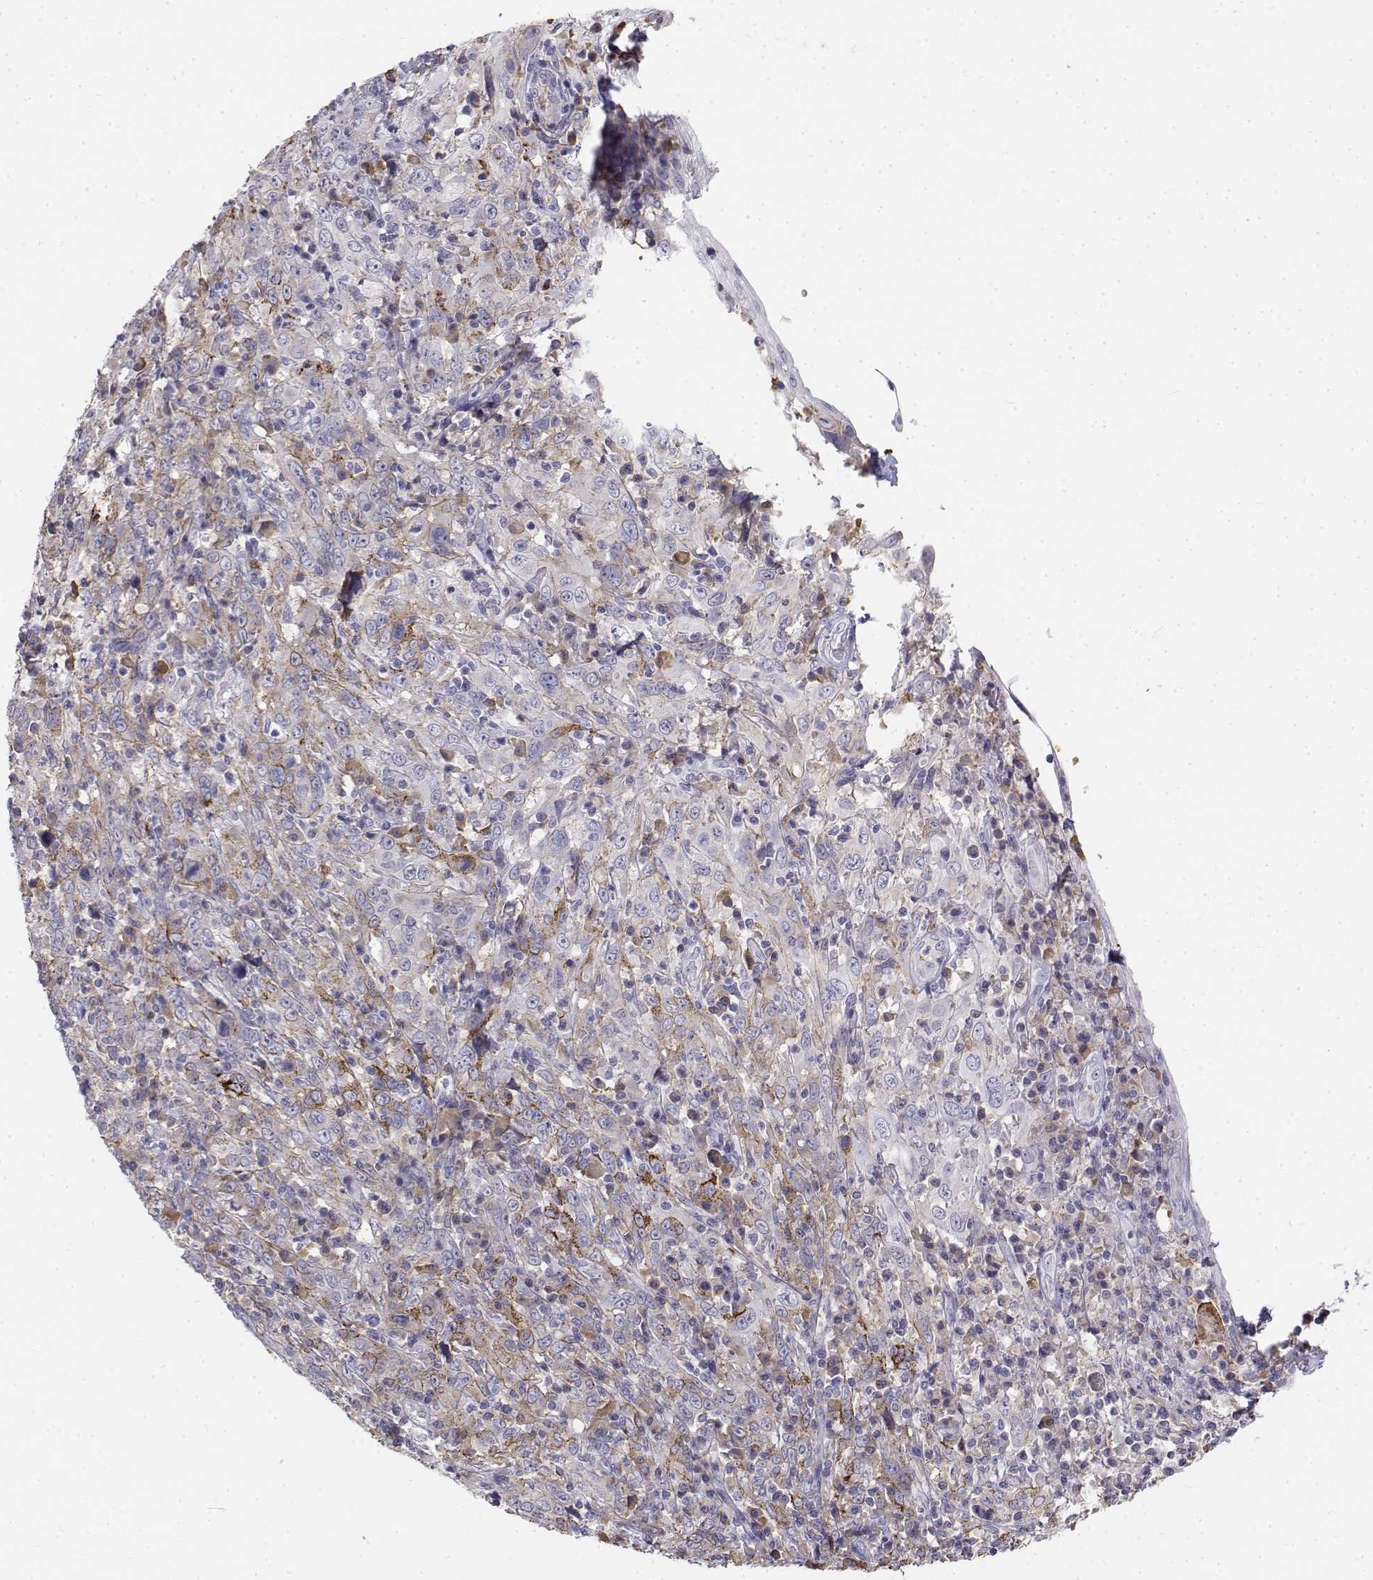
{"staining": {"intensity": "negative", "quantity": "none", "location": "none"}, "tissue": "cervical cancer", "cell_type": "Tumor cells", "image_type": "cancer", "snomed": [{"axis": "morphology", "description": "Squamous cell carcinoma, NOS"}, {"axis": "topography", "description": "Cervix"}], "caption": "Immunohistochemical staining of human cervical cancer reveals no significant positivity in tumor cells.", "gene": "CADM1", "patient": {"sex": "female", "age": 46}}